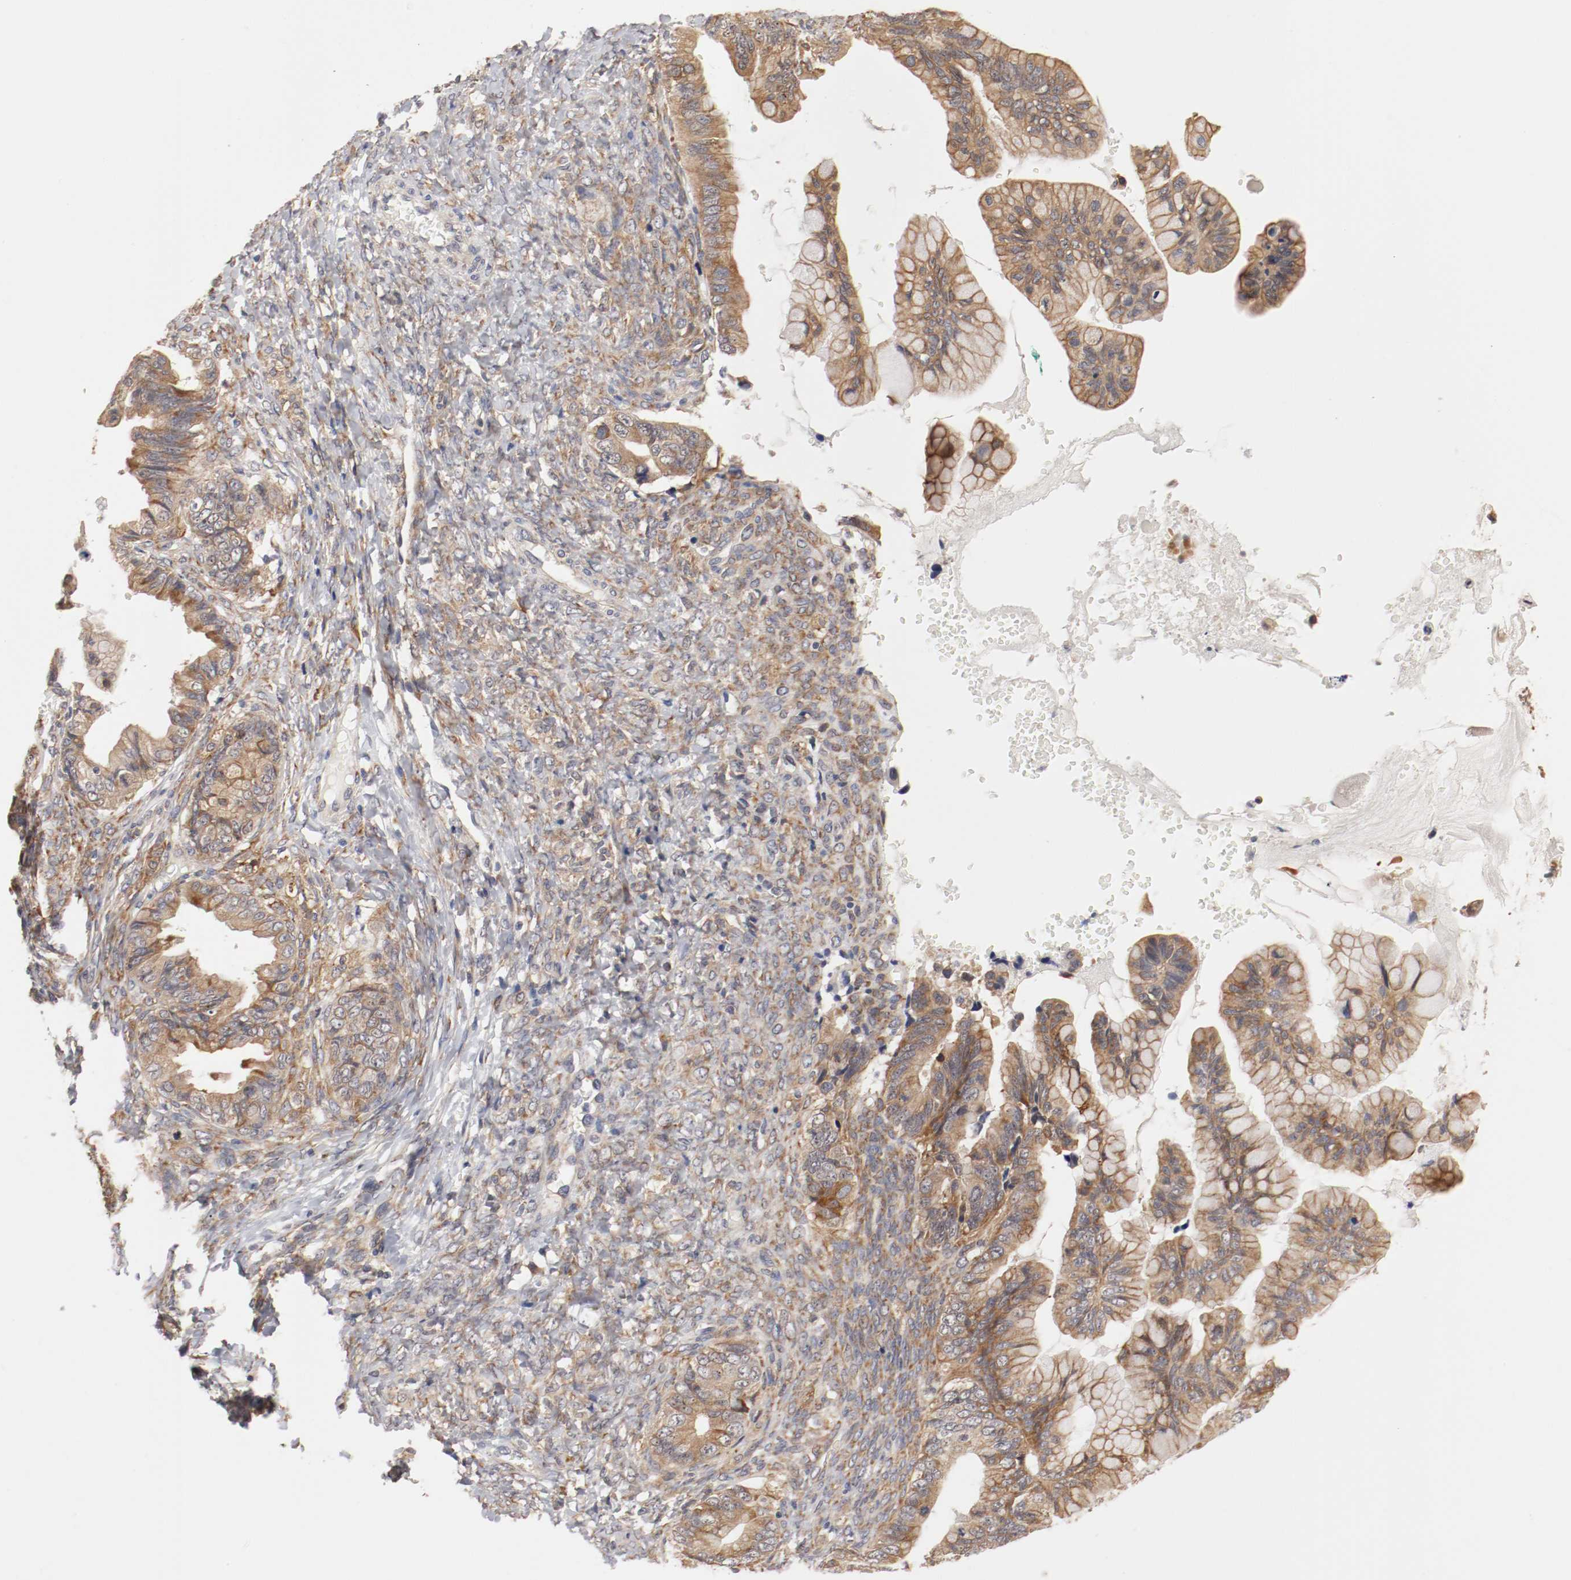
{"staining": {"intensity": "weak", "quantity": ">75%", "location": "cytoplasmic/membranous"}, "tissue": "ovarian cancer", "cell_type": "Tumor cells", "image_type": "cancer", "snomed": [{"axis": "morphology", "description": "Cystadenocarcinoma, mucinous, NOS"}, {"axis": "topography", "description": "Ovary"}], "caption": "Immunohistochemical staining of human ovarian cancer (mucinous cystadenocarcinoma) exhibits weak cytoplasmic/membranous protein positivity in approximately >75% of tumor cells.", "gene": "FKBP3", "patient": {"sex": "female", "age": 36}}